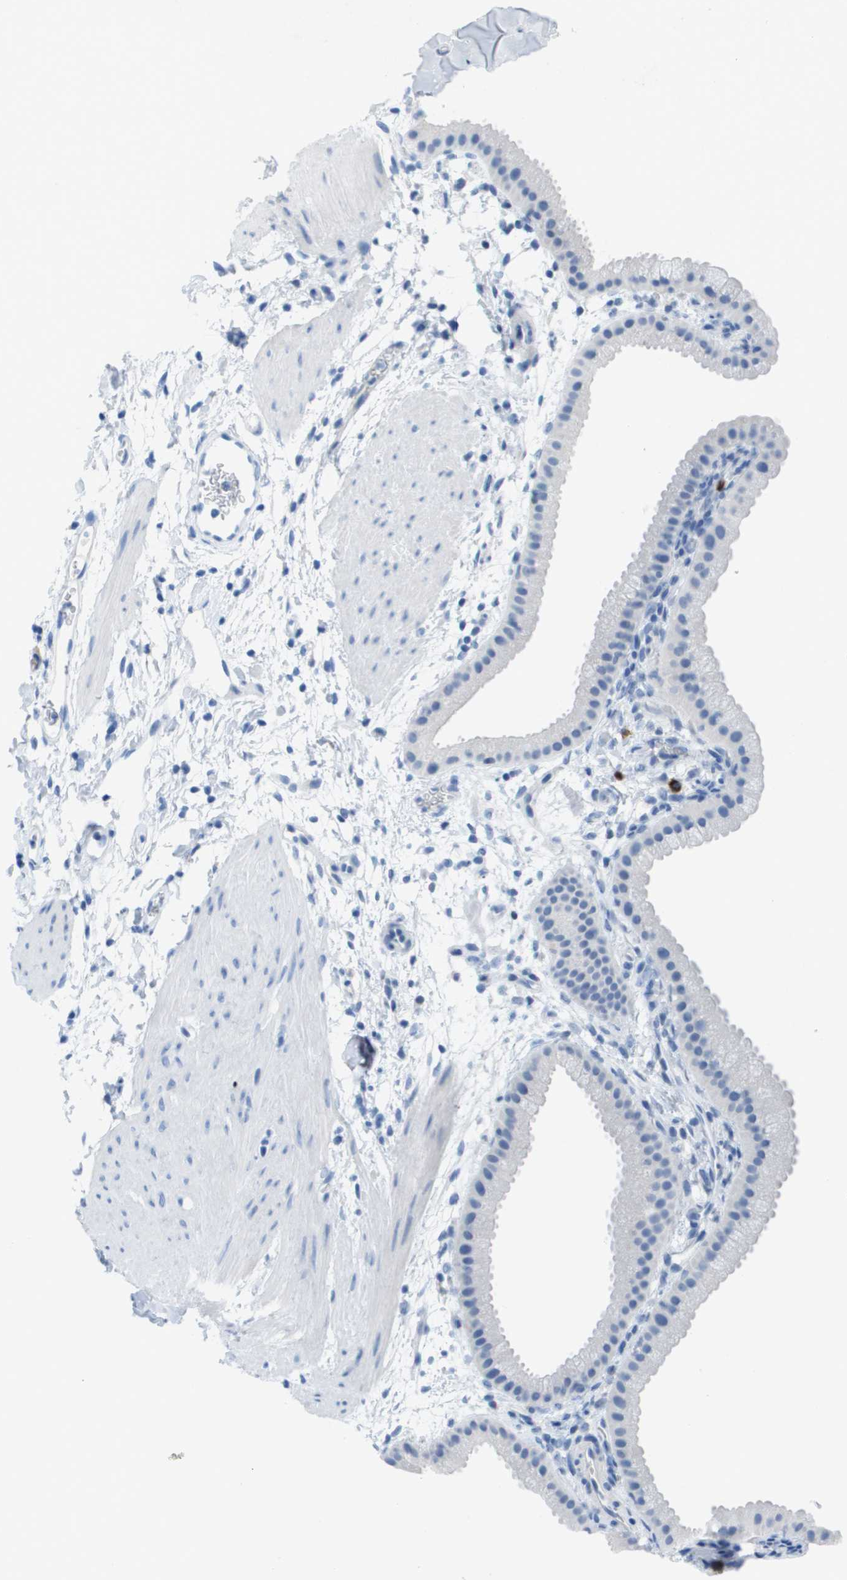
{"staining": {"intensity": "negative", "quantity": "none", "location": "none"}, "tissue": "gallbladder", "cell_type": "Glandular cells", "image_type": "normal", "snomed": [{"axis": "morphology", "description": "Normal tissue, NOS"}, {"axis": "topography", "description": "Gallbladder"}], "caption": "Glandular cells show no significant protein staining in benign gallbladder. The staining is performed using DAB (3,3'-diaminobenzidine) brown chromogen with nuclei counter-stained in using hematoxylin.", "gene": "GPR18", "patient": {"sex": "female", "age": 64}}